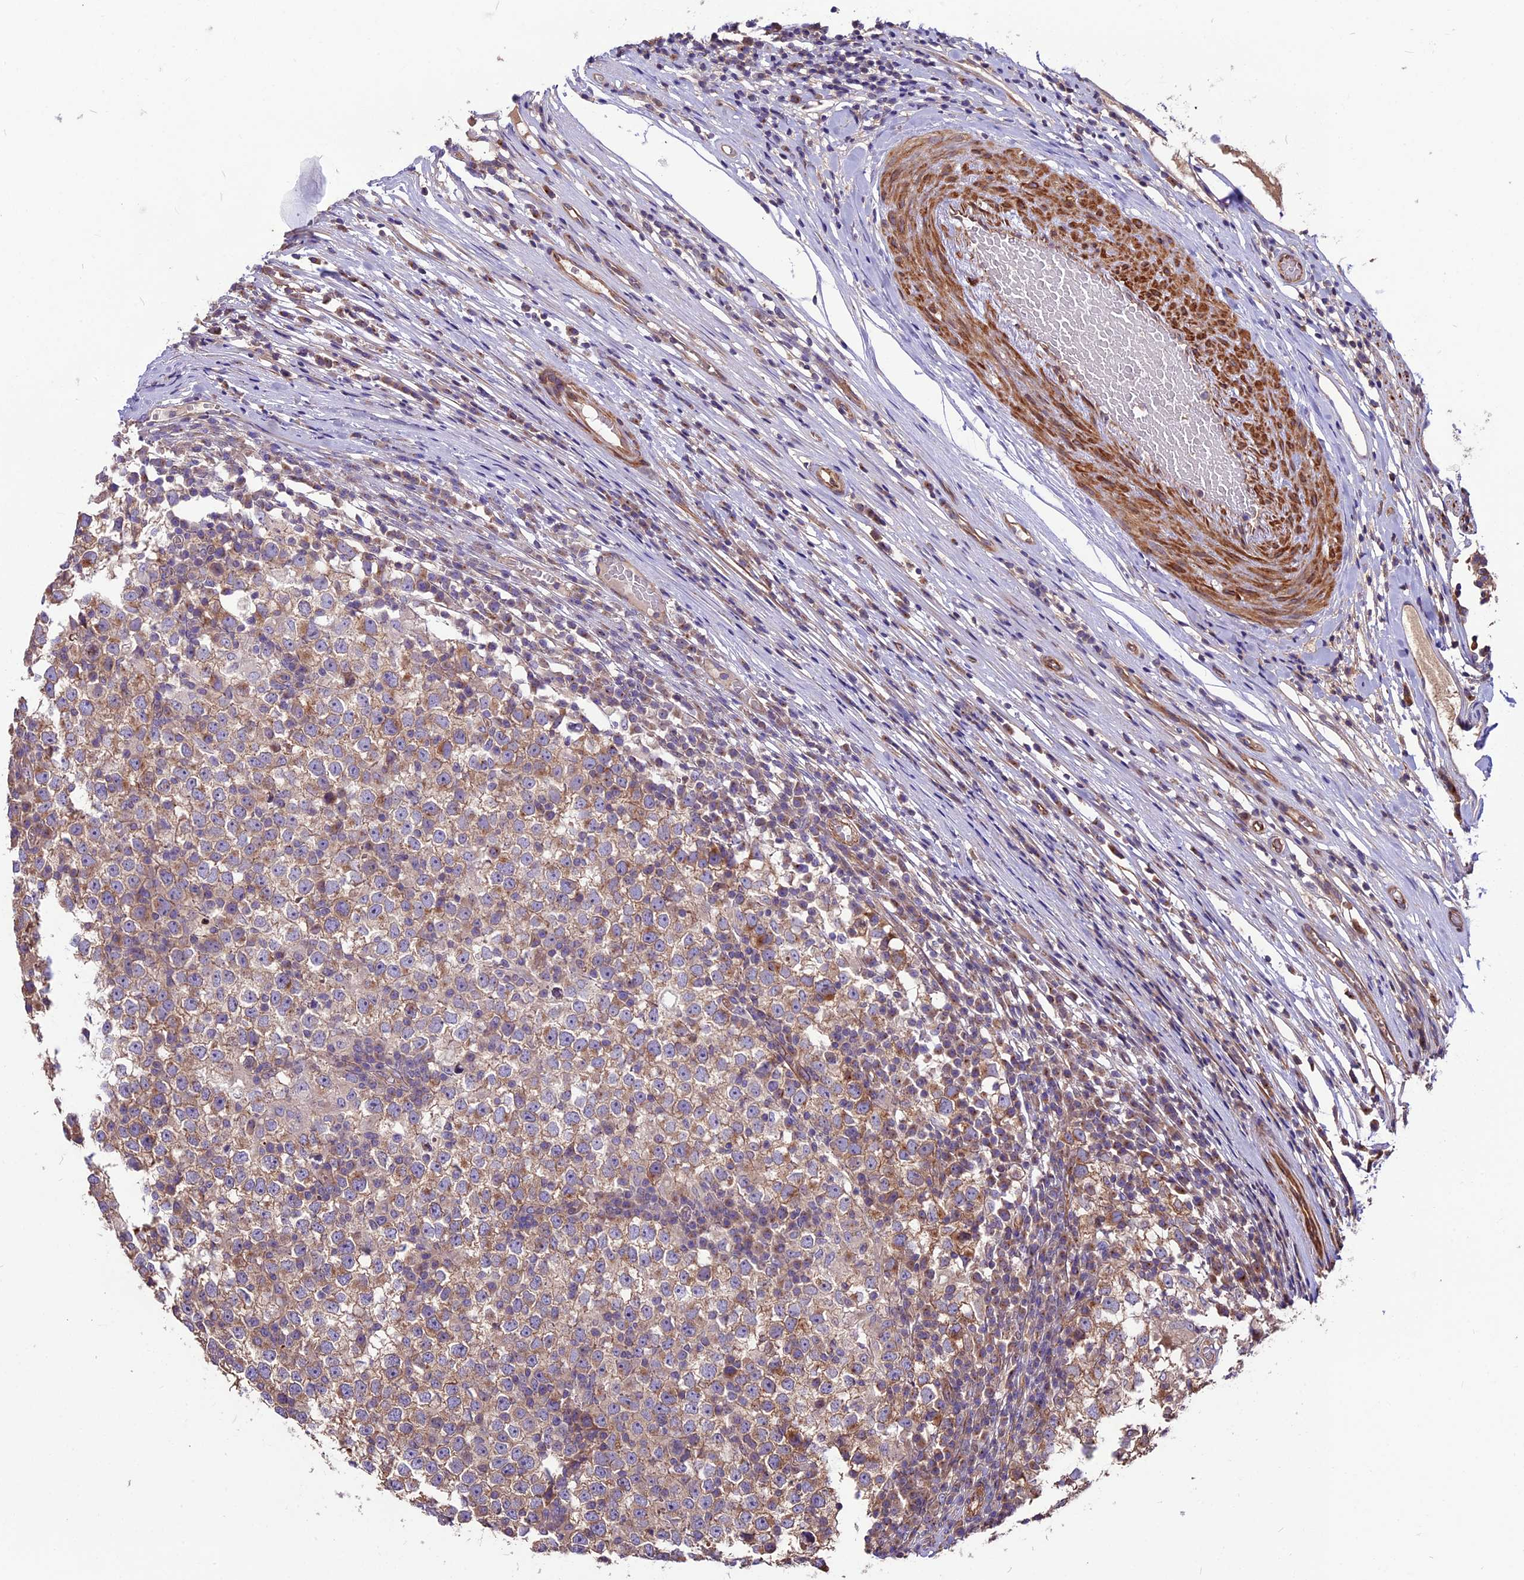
{"staining": {"intensity": "weak", "quantity": "25%-75%", "location": "cytoplasmic/membranous"}, "tissue": "testis cancer", "cell_type": "Tumor cells", "image_type": "cancer", "snomed": [{"axis": "morphology", "description": "Seminoma, NOS"}, {"axis": "topography", "description": "Testis"}], "caption": "This is a micrograph of IHC staining of testis cancer, which shows weak positivity in the cytoplasmic/membranous of tumor cells.", "gene": "ANO3", "patient": {"sex": "male", "age": 65}}